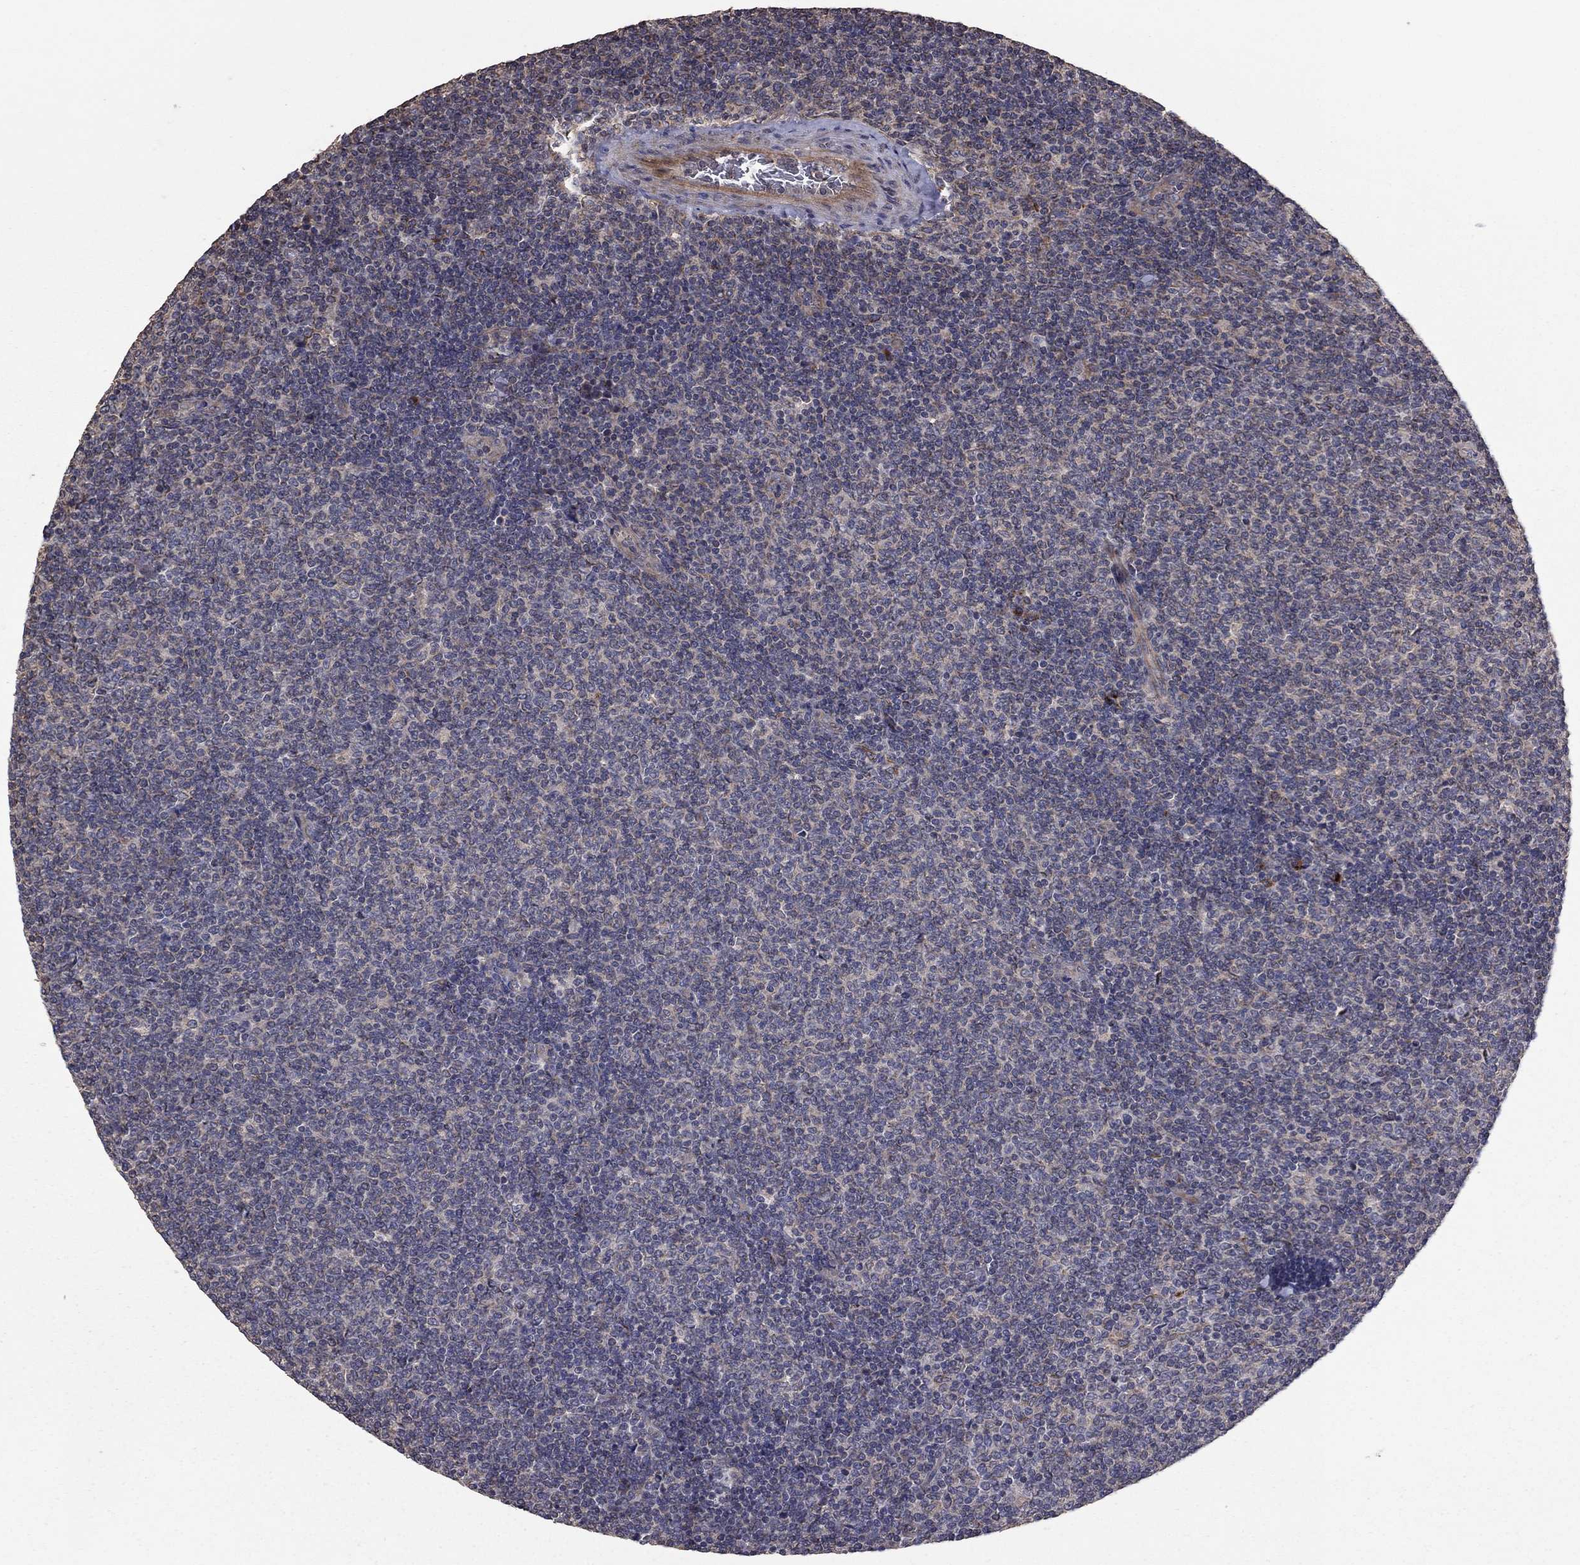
{"staining": {"intensity": "negative", "quantity": "none", "location": "none"}, "tissue": "lymphoma", "cell_type": "Tumor cells", "image_type": "cancer", "snomed": [{"axis": "morphology", "description": "Malignant lymphoma, non-Hodgkin's type, Low grade"}, {"axis": "topography", "description": "Lymph node"}], "caption": "Immunohistochemistry image of neoplastic tissue: human low-grade malignant lymphoma, non-Hodgkin's type stained with DAB (3,3'-diaminobenzidine) displays no significant protein expression in tumor cells.", "gene": "FLT4", "patient": {"sex": "male", "age": 52}}